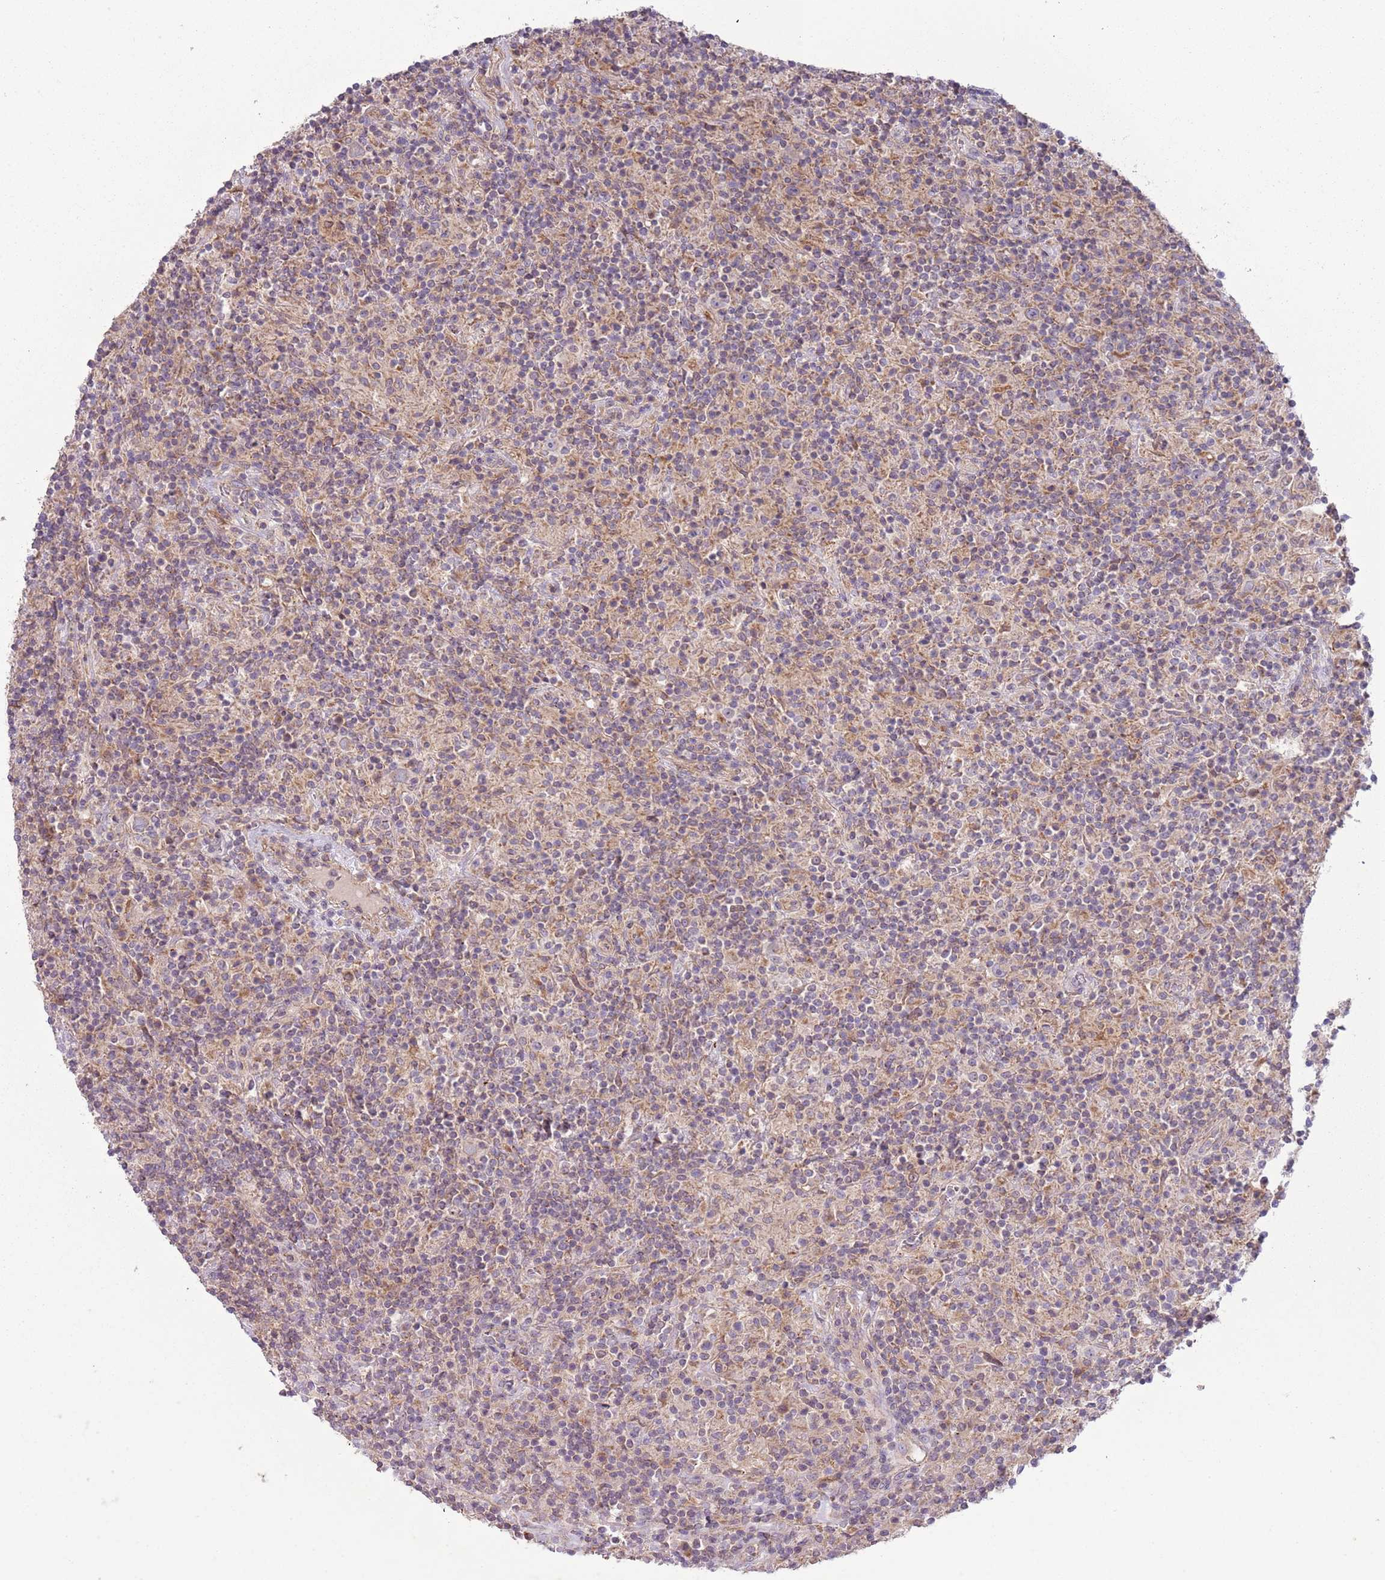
{"staining": {"intensity": "negative", "quantity": "none", "location": "none"}, "tissue": "lymphoma", "cell_type": "Tumor cells", "image_type": "cancer", "snomed": [{"axis": "morphology", "description": "Hodgkin's disease, NOS"}, {"axis": "topography", "description": "Lymph node"}], "caption": "There is no significant staining in tumor cells of lymphoma.", "gene": "DTD2", "patient": {"sex": "male", "age": 70}}